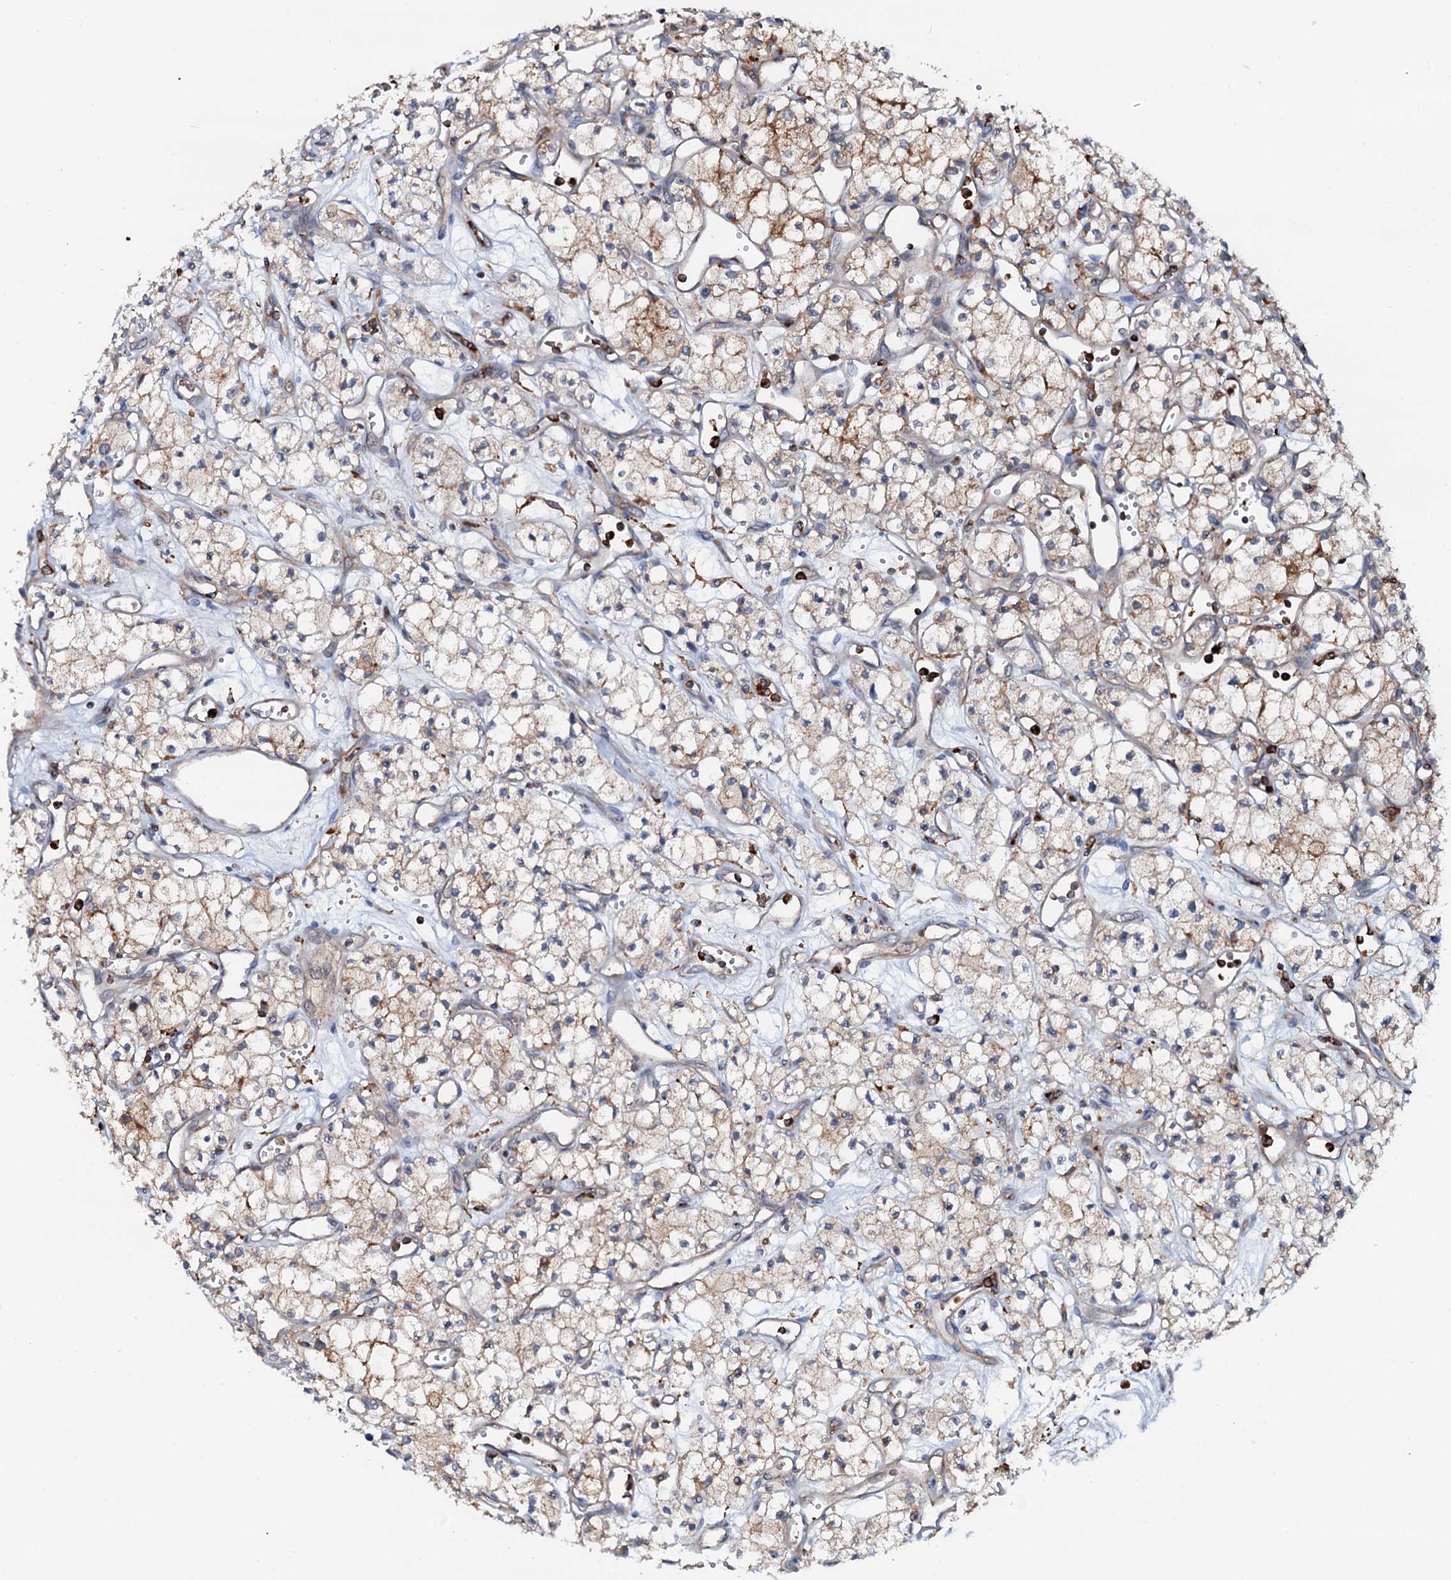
{"staining": {"intensity": "moderate", "quantity": "25%-75%", "location": "cytoplasmic/membranous"}, "tissue": "renal cancer", "cell_type": "Tumor cells", "image_type": "cancer", "snomed": [{"axis": "morphology", "description": "Adenocarcinoma, NOS"}, {"axis": "topography", "description": "Kidney"}], "caption": "There is medium levels of moderate cytoplasmic/membranous positivity in tumor cells of renal adenocarcinoma, as demonstrated by immunohistochemical staining (brown color).", "gene": "VAMP8", "patient": {"sex": "male", "age": 59}}